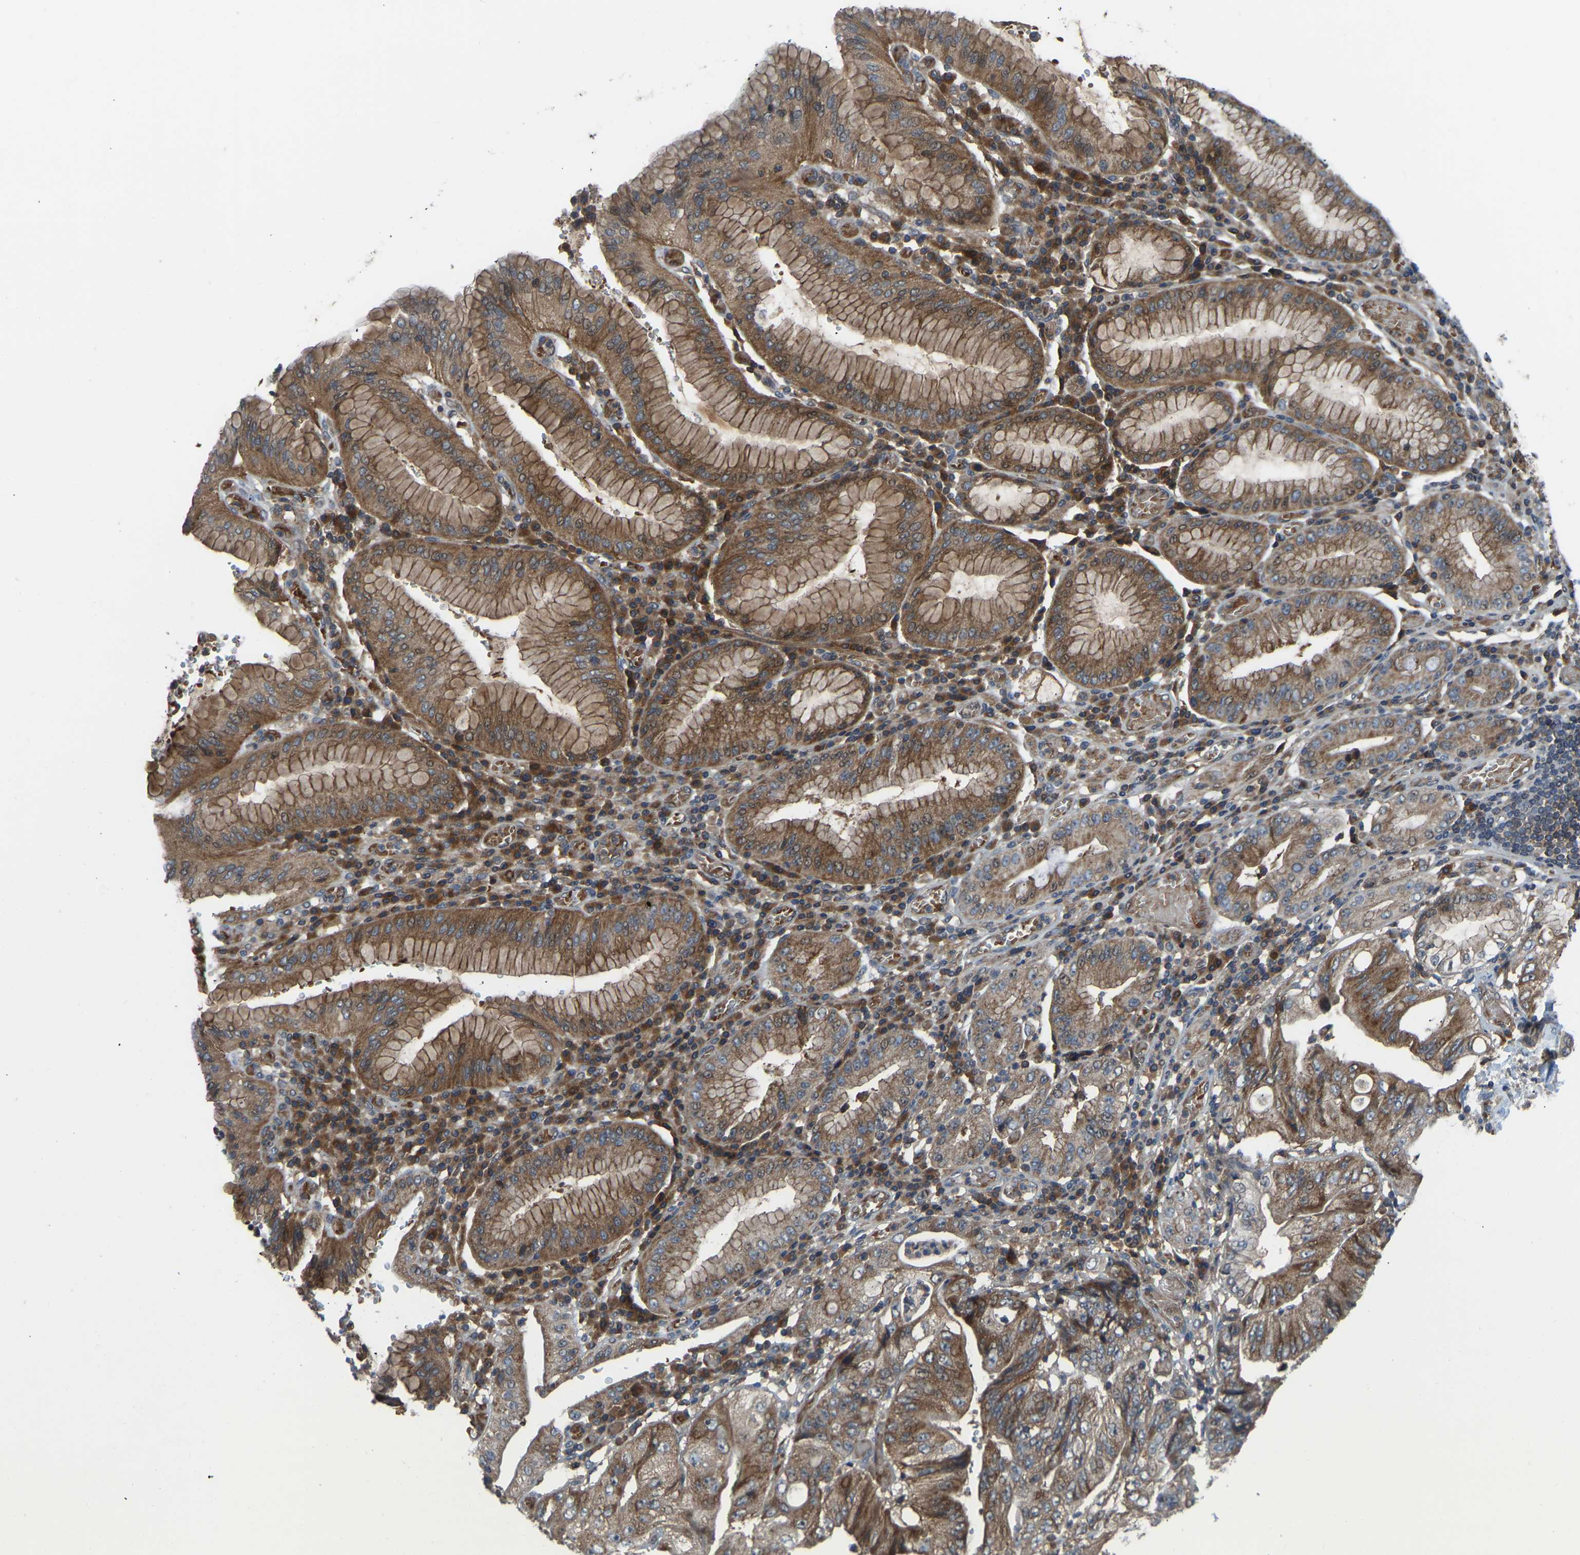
{"staining": {"intensity": "moderate", "quantity": ">75%", "location": "cytoplasmic/membranous"}, "tissue": "stomach cancer", "cell_type": "Tumor cells", "image_type": "cancer", "snomed": [{"axis": "morphology", "description": "Adenocarcinoma, NOS"}, {"axis": "topography", "description": "Stomach"}], "caption": "A high-resolution photomicrograph shows immunohistochemistry staining of stomach cancer (adenocarcinoma), which reveals moderate cytoplasmic/membranous expression in approximately >75% of tumor cells.", "gene": "ZNF71", "patient": {"sex": "female", "age": 73}}